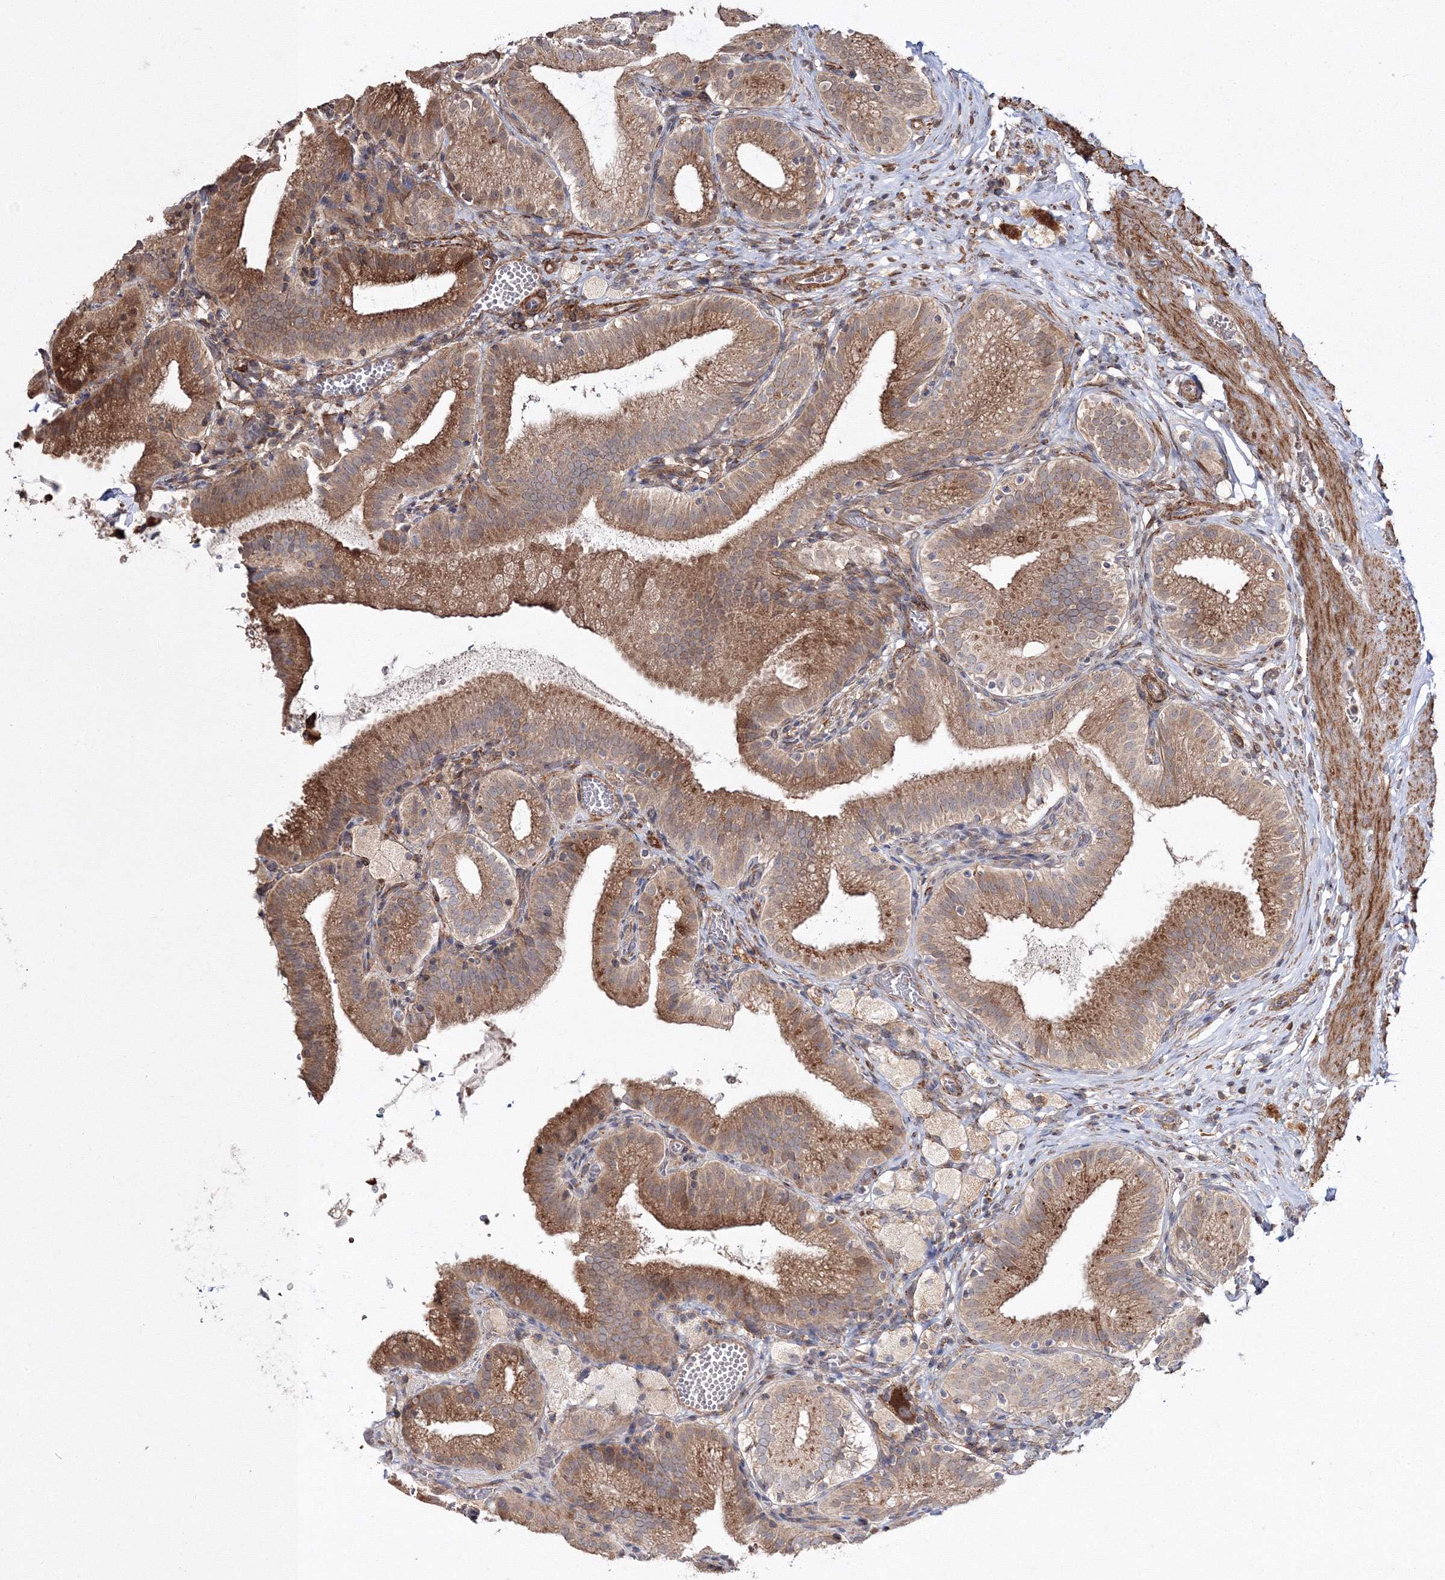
{"staining": {"intensity": "moderate", "quantity": ">75%", "location": "cytoplasmic/membranous"}, "tissue": "gallbladder", "cell_type": "Glandular cells", "image_type": "normal", "snomed": [{"axis": "morphology", "description": "Normal tissue, NOS"}, {"axis": "topography", "description": "Gallbladder"}], "caption": "Immunohistochemical staining of normal human gallbladder exhibits moderate cytoplasmic/membranous protein staining in approximately >75% of glandular cells.", "gene": "DDO", "patient": {"sex": "male", "age": 54}}